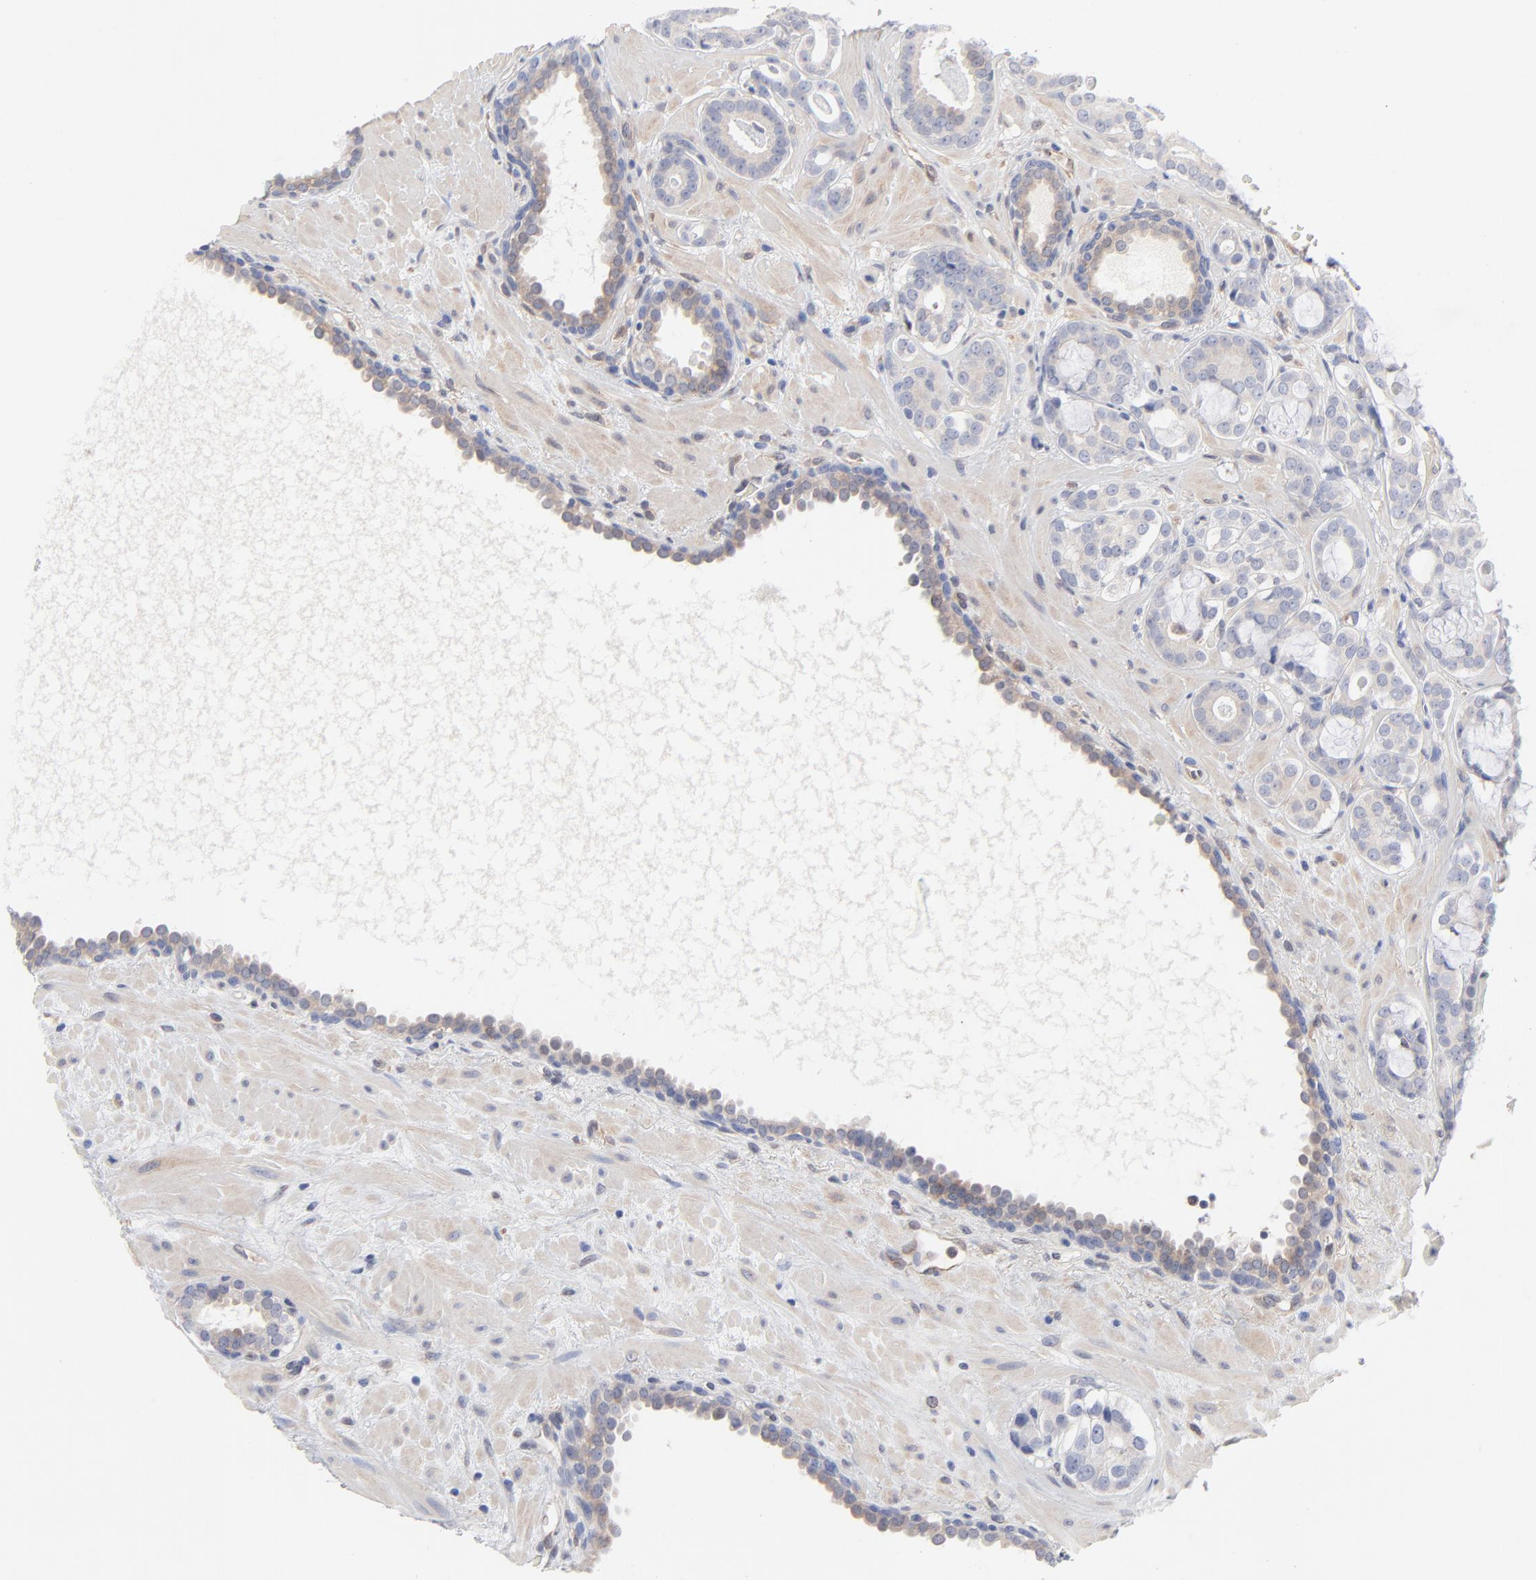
{"staining": {"intensity": "negative", "quantity": "none", "location": "none"}, "tissue": "prostate cancer", "cell_type": "Tumor cells", "image_type": "cancer", "snomed": [{"axis": "morphology", "description": "Adenocarcinoma, Low grade"}, {"axis": "topography", "description": "Prostate"}], "caption": "DAB (3,3'-diaminobenzidine) immunohistochemical staining of human prostate adenocarcinoma (low-grade) exhibits no significant expression in tumor cells. (Immunohistochemistry, brightfield microscopy, high magnification).", "gene": "ARRB1", "patient": {"sex": "male", "age": 57}}